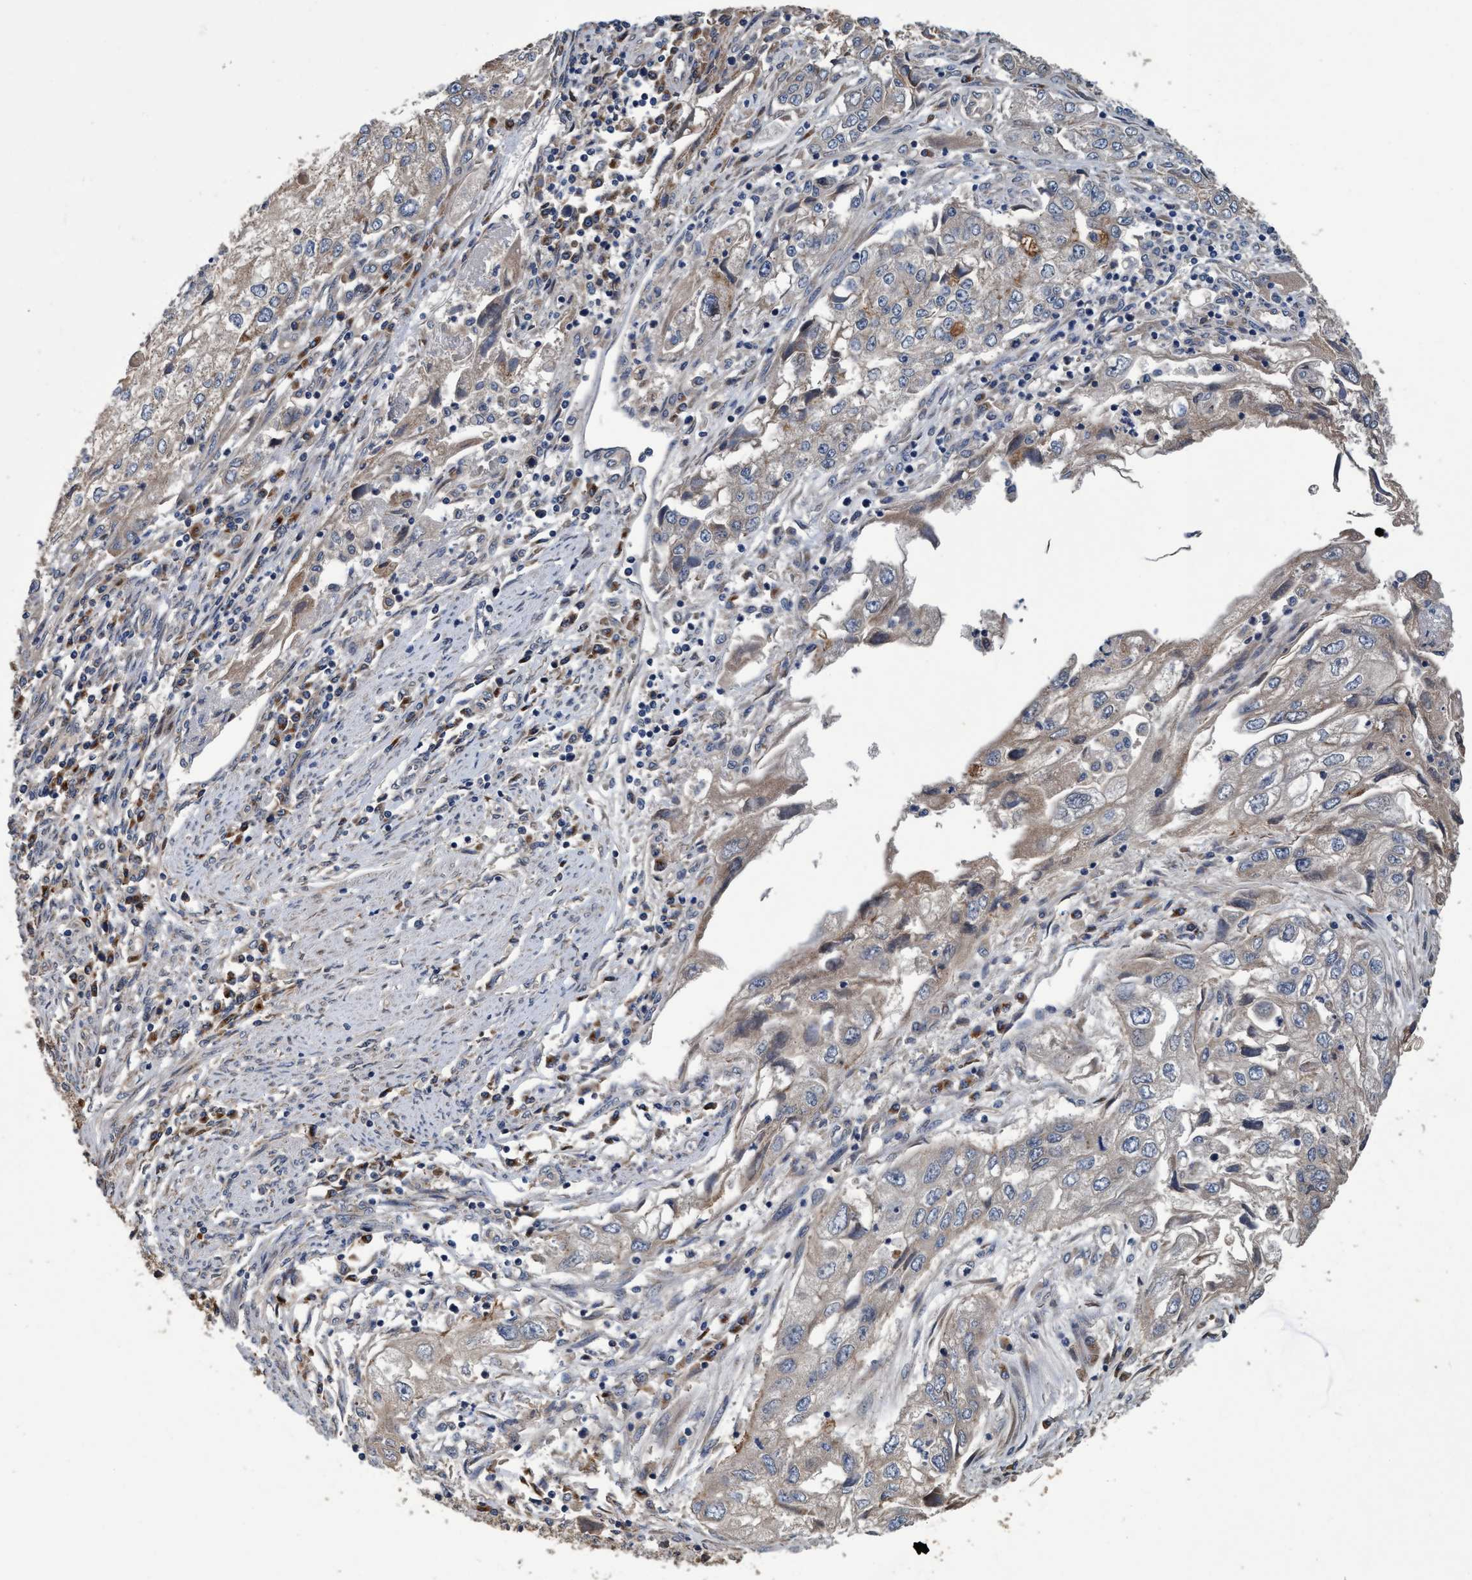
{"staining": {"intensity": "weak", "quantity": "<25%", "location": "cytoplasmic/membranous"}, "tissue": "endometrial cancer", "cell_type": "Tumor cells", "image_type": "cancer", "snomed": [{"axis": "morphology", "description": "Adenocarcinoma, NOS"}, {"axis": "topography", "description": "Endometrium"}], "caption": "High magnification brightfield microscopy of endometrial cancer stained with DAB (brown) and counterstained with hematoxylin (blue): tumor cells show no significant staining. (DAB immunohistochemistry, high magnification).", "gene": "MACC1", "patient": {"sex": "female", "age": 49}}